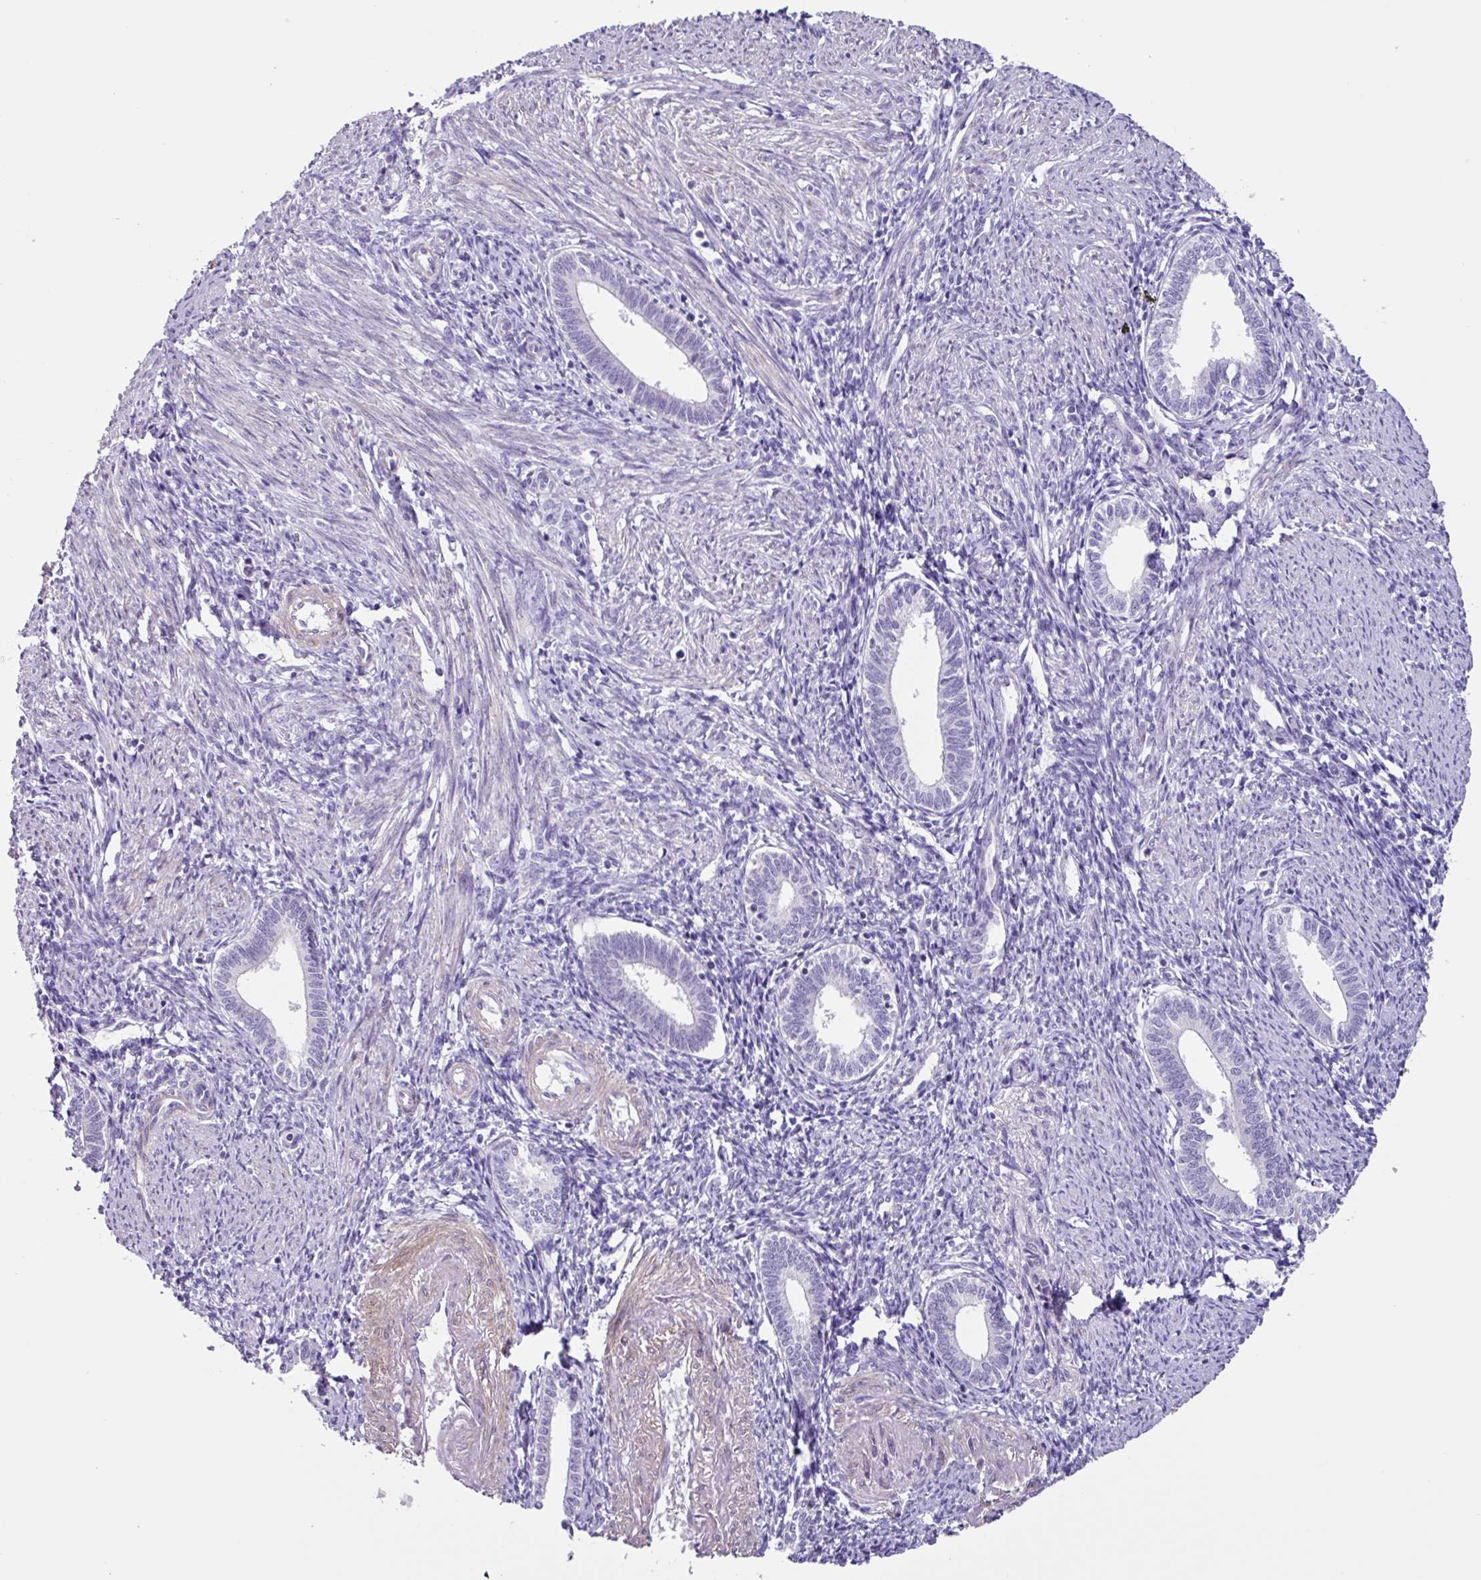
{"staining": {"intensity": "negative", "quantity": "none", "location": "none"}, "tissue": "endometrium", "cell_type": "Cells in endometrial stroma", "image_type": "normal", "snomed": [{"axis": "morphology", "description": "Normal tissue, NOS"}, {"axis": "topography", "description": "Endometrium"}], "caption": "This is an immunohistochemistry histopathology image of benign endometrium. There is no expression in cells in endometrial stroma.", "gene": "OTX1", "patient": {"sex": "female", "age": 41}}